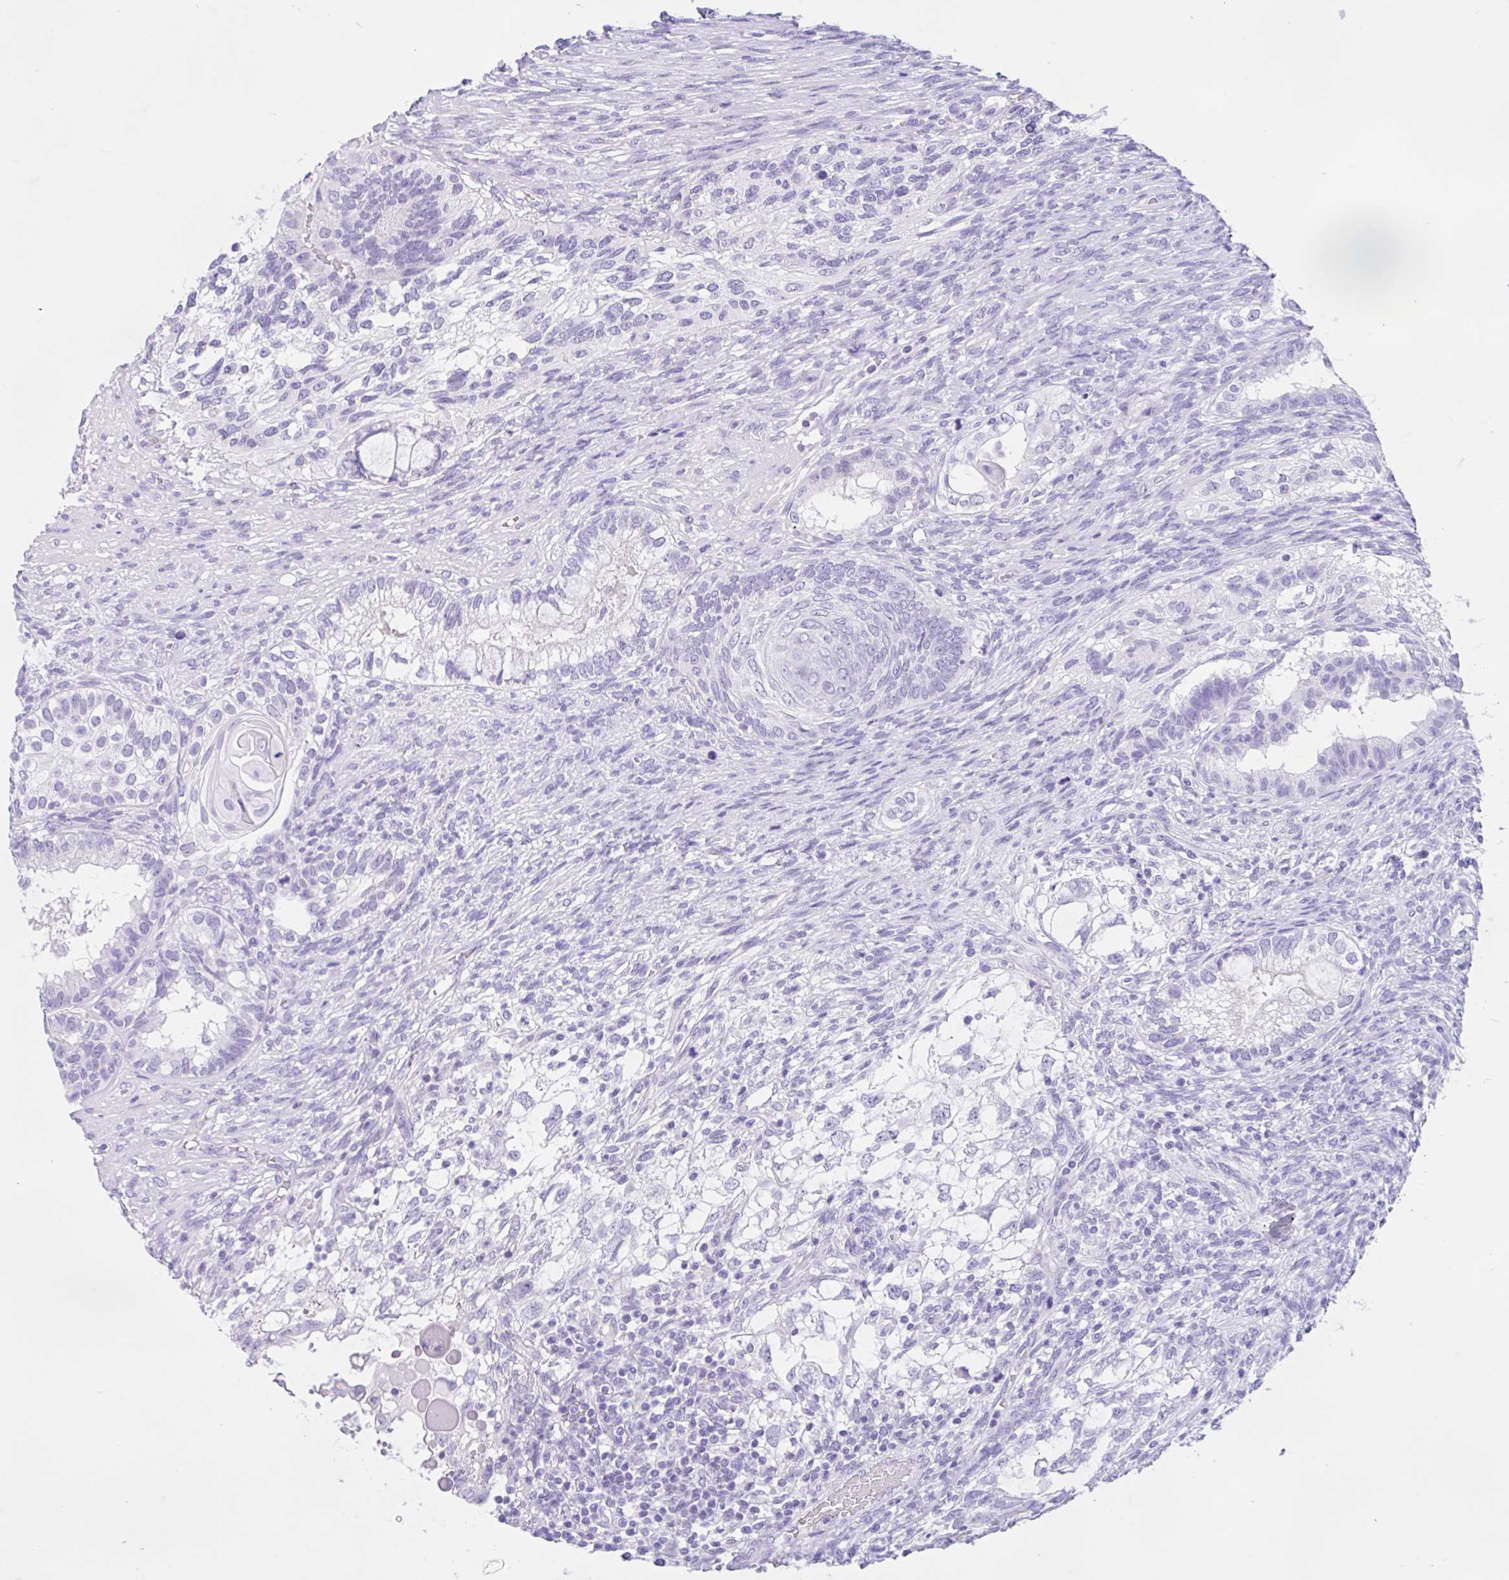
{"staining": {"intensity": "negative", "quantity": "none", "location": "none"}, "tissue": "testis cancer", "cell_type": "Tumor cells", "image_type": "cancer", "snomed": [{"axis": "morphology", "description": "Seminoma, NOS"}, {"axis": "morphology", "description": "Carcinoma, Embryonal, NOS"}, {"axis": "topography", "description": "Testis"}], "caption": "This is an immunohistochemistry (IHC) histopathology image of testis cancer (seminoma). There is no positivity in tumor cells.", "gene": "ZNF319", "patient": {"sex": "male", "age": 41}}